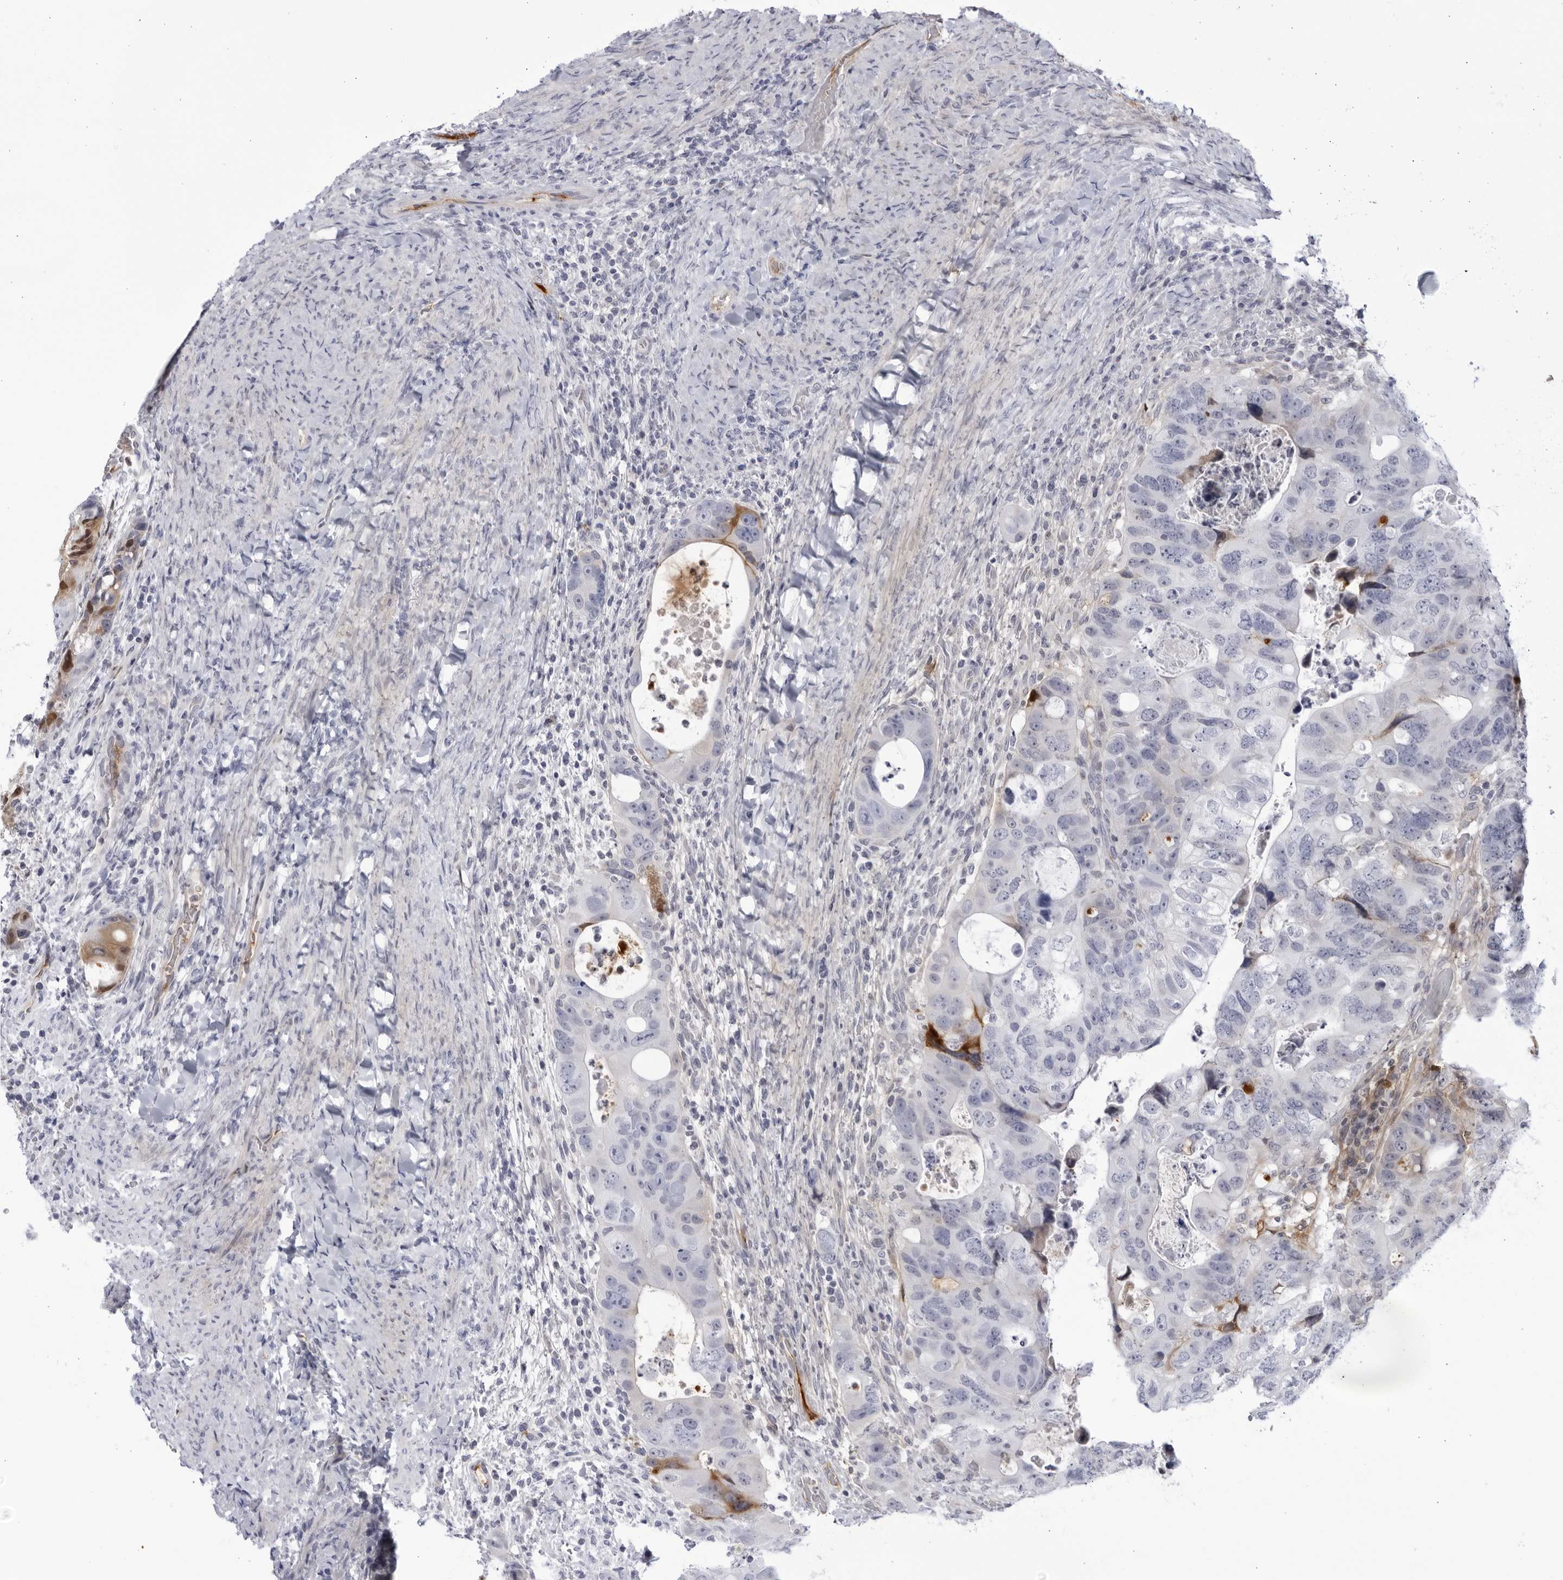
{"staining": {"intensity": "moderate", "quantity": "<25%", "location": "cytoplasmic/membranous,nuclear"}, "tissue": "colorectal cancer", "cell_type": "Tumor cells", "image_type": "cancer", "snomed": [{"axis": "morphology", "description": "Adenocarcinoma, NOS"}, {"axis": "topography", "description": "Rectum"}], "caption": "High-power microscopy captured an IHC photomicrograph of colorectal cancer, revealing moderate cytoplasmic/membranous and nuclear staining in approximately <25% of tumor cells. (DAB IHC with brightfield microscopy, high magnification).", "gene": "CNBD1", "patient": {"sex": "male", "age": 59}}